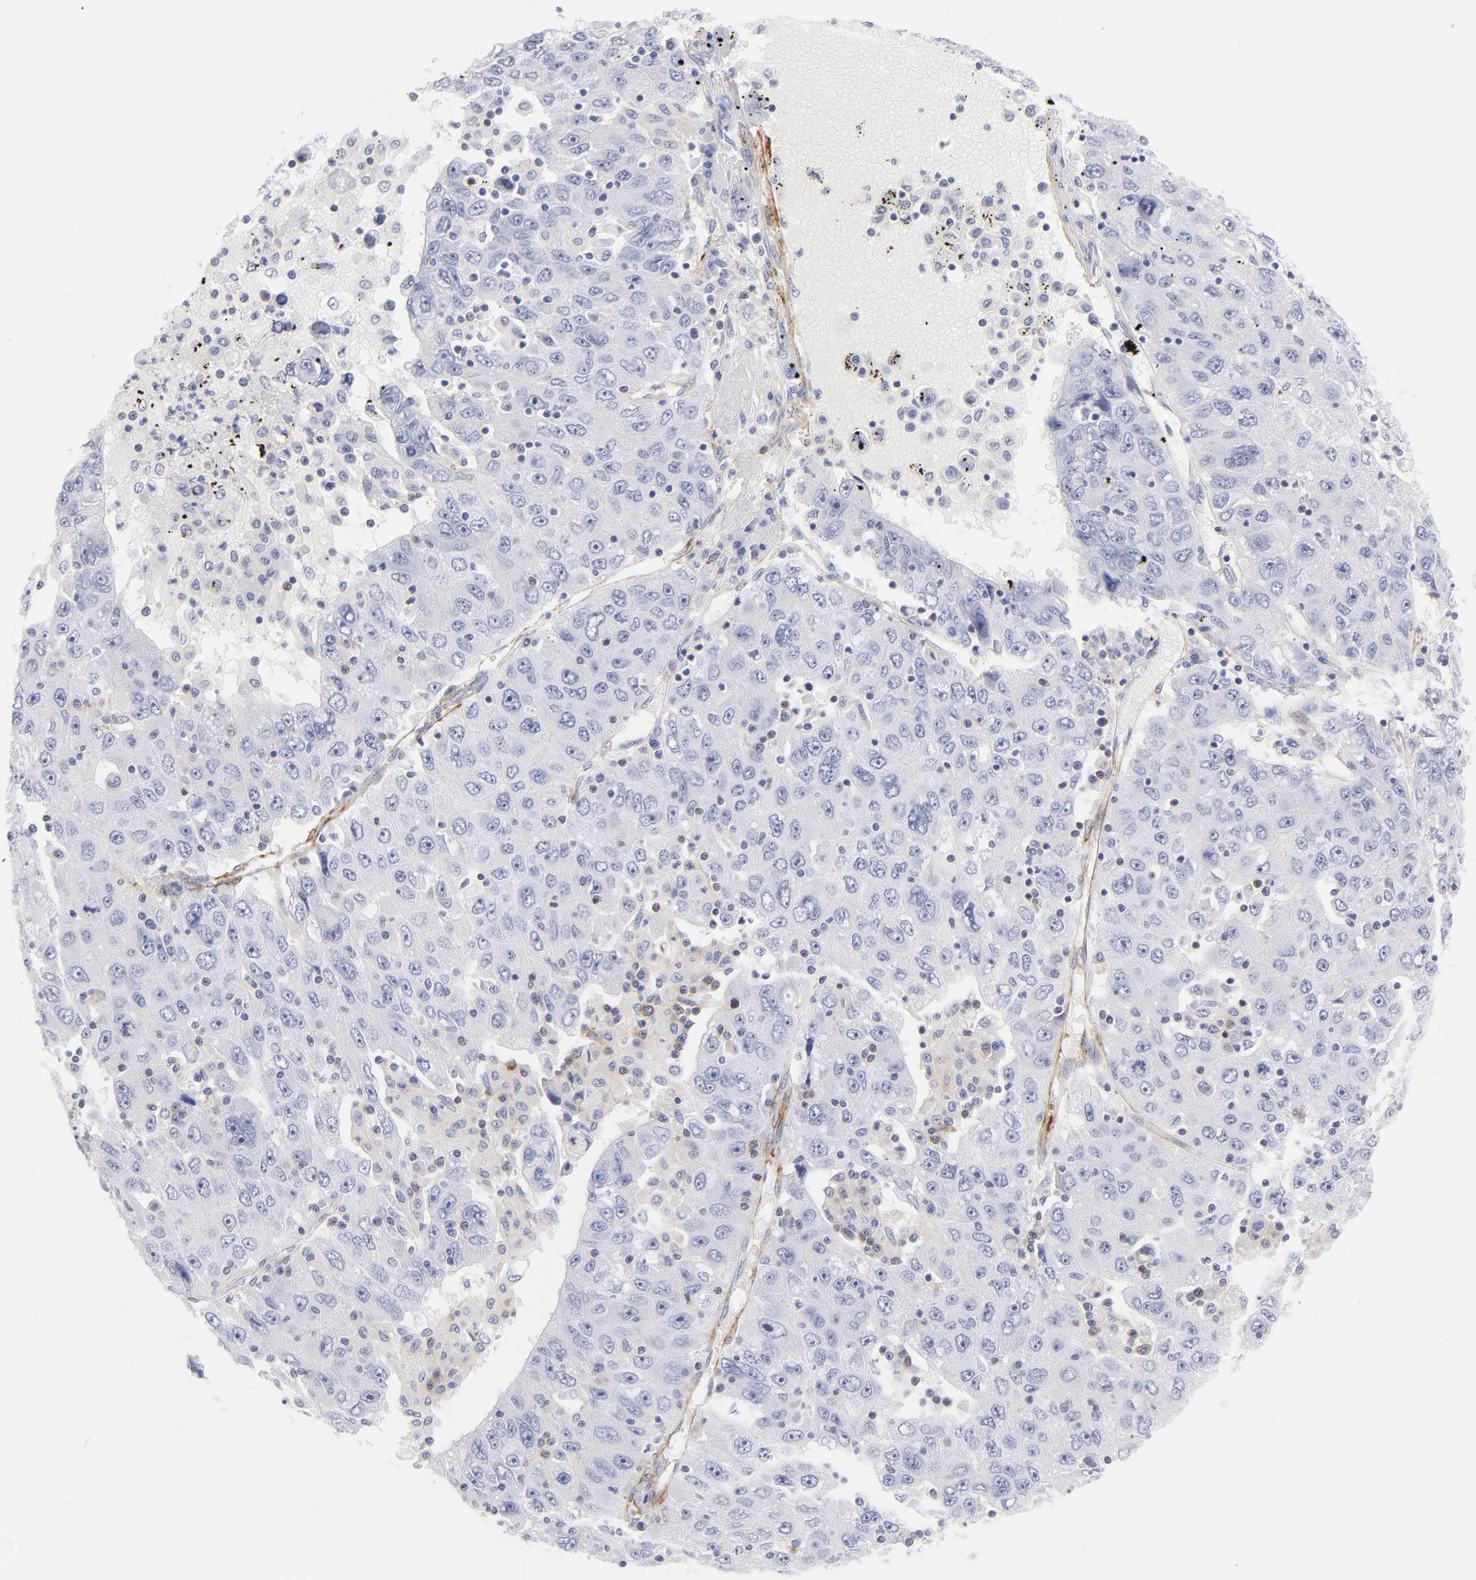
{"staining": {"intensity": "negative", "quantity": "none", "location": "none"}, "tissue": "liver cancer", "cell_type": "Tumor cells", "image_type": "cancer", "snomed": [{"axis": "morphology", "description": "Carcinoma, Hepatocellular, NOS"}, {"axis": "topography", "description": "Liver"}], "caption": "Micrograph shows no protein positivity in tumor cells of hepatocellular carcinoma (liver) tissue. The staining is performed using DAB (3,3'-diaminobenzidine) brown chromogen with nuclei counter-stained in using hematoxylin.", "gene": "ACTA2", "patient": {"sex": "male", "age": 49}}